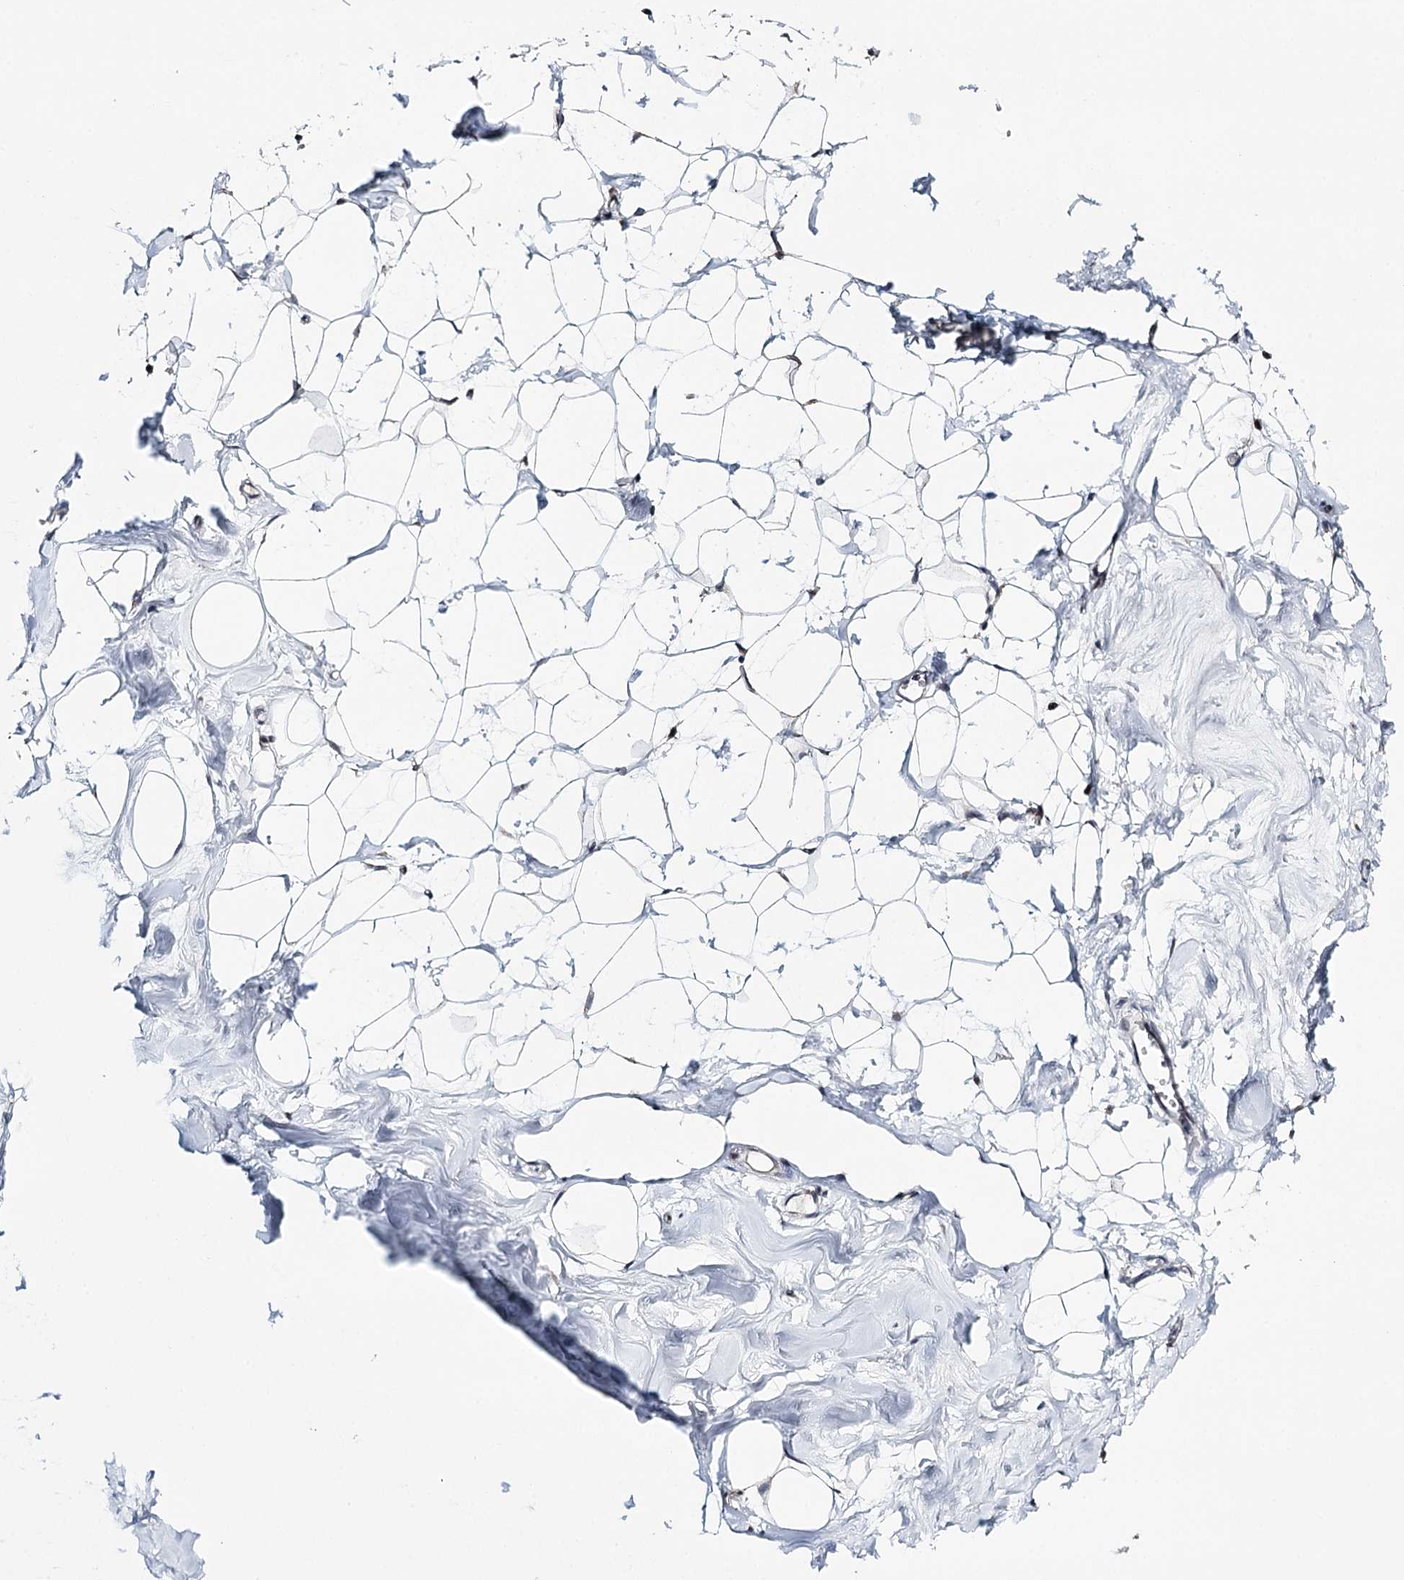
{"staining": {"intensity": "weak", "quantity": "<25%", "location": "cytoplasmic/membranous"}, "tissue": "breast", "cell_type": "Adipocytes", "image_type": "normal", "snomed": [{"axis": "morphology", "description": "Normal tissue, NOS"}, {"axis": "topography", "description": "Breast"}], "caption": "Adipocytes show no significant protein expression in normal breast. The staining is performed using DAB (3,3'-diaminobenzidine) brown chromogen with nuclei counter-stained in using hematoxylin.", "gene": "CFAP46", "patient": {"sex": "female", "age": 27}}